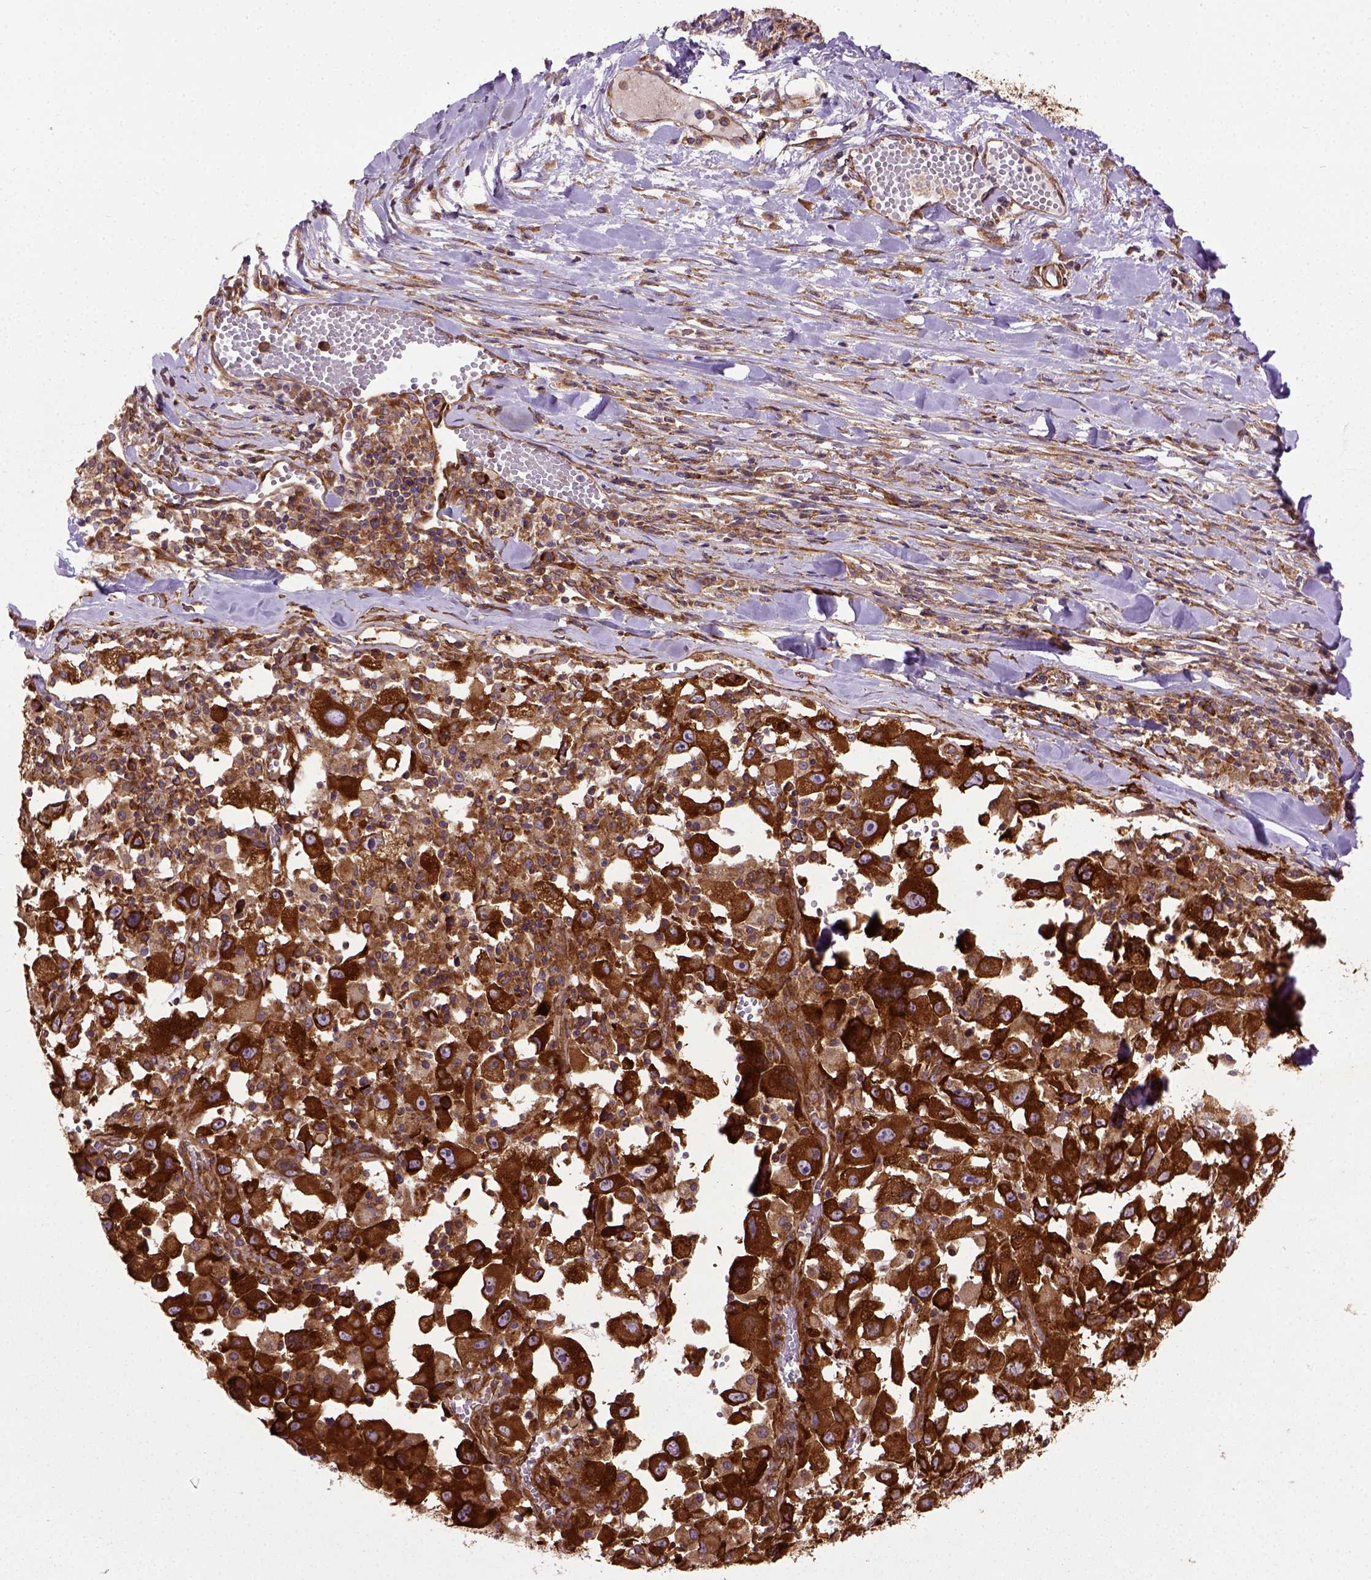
{"staining": {"intensity": "strong", "quantity": ">75%", "location": "cytoplasmic/membranous"}, "tissue": "melanoma", "cell_type": "Tumor cells", "image_type": "cancer", "snomed": [{"axis": "morphology", "description": "Malignant melanoma, Metastatic site"}, {"axis": "topography", "description": "Lymph node"}], "caption": "Immunohistochemical staining of melanoma exhibits high levels of strong cytoplasmic/membranous protein expression in about >75% of tumor cells. Using DAB (brown) and hematoxylin (blue) stains, captured at high magnification using brightfield microscopy.", "gene": "CAPRIN1", "patient": {"sex": "male", "age": 50}}